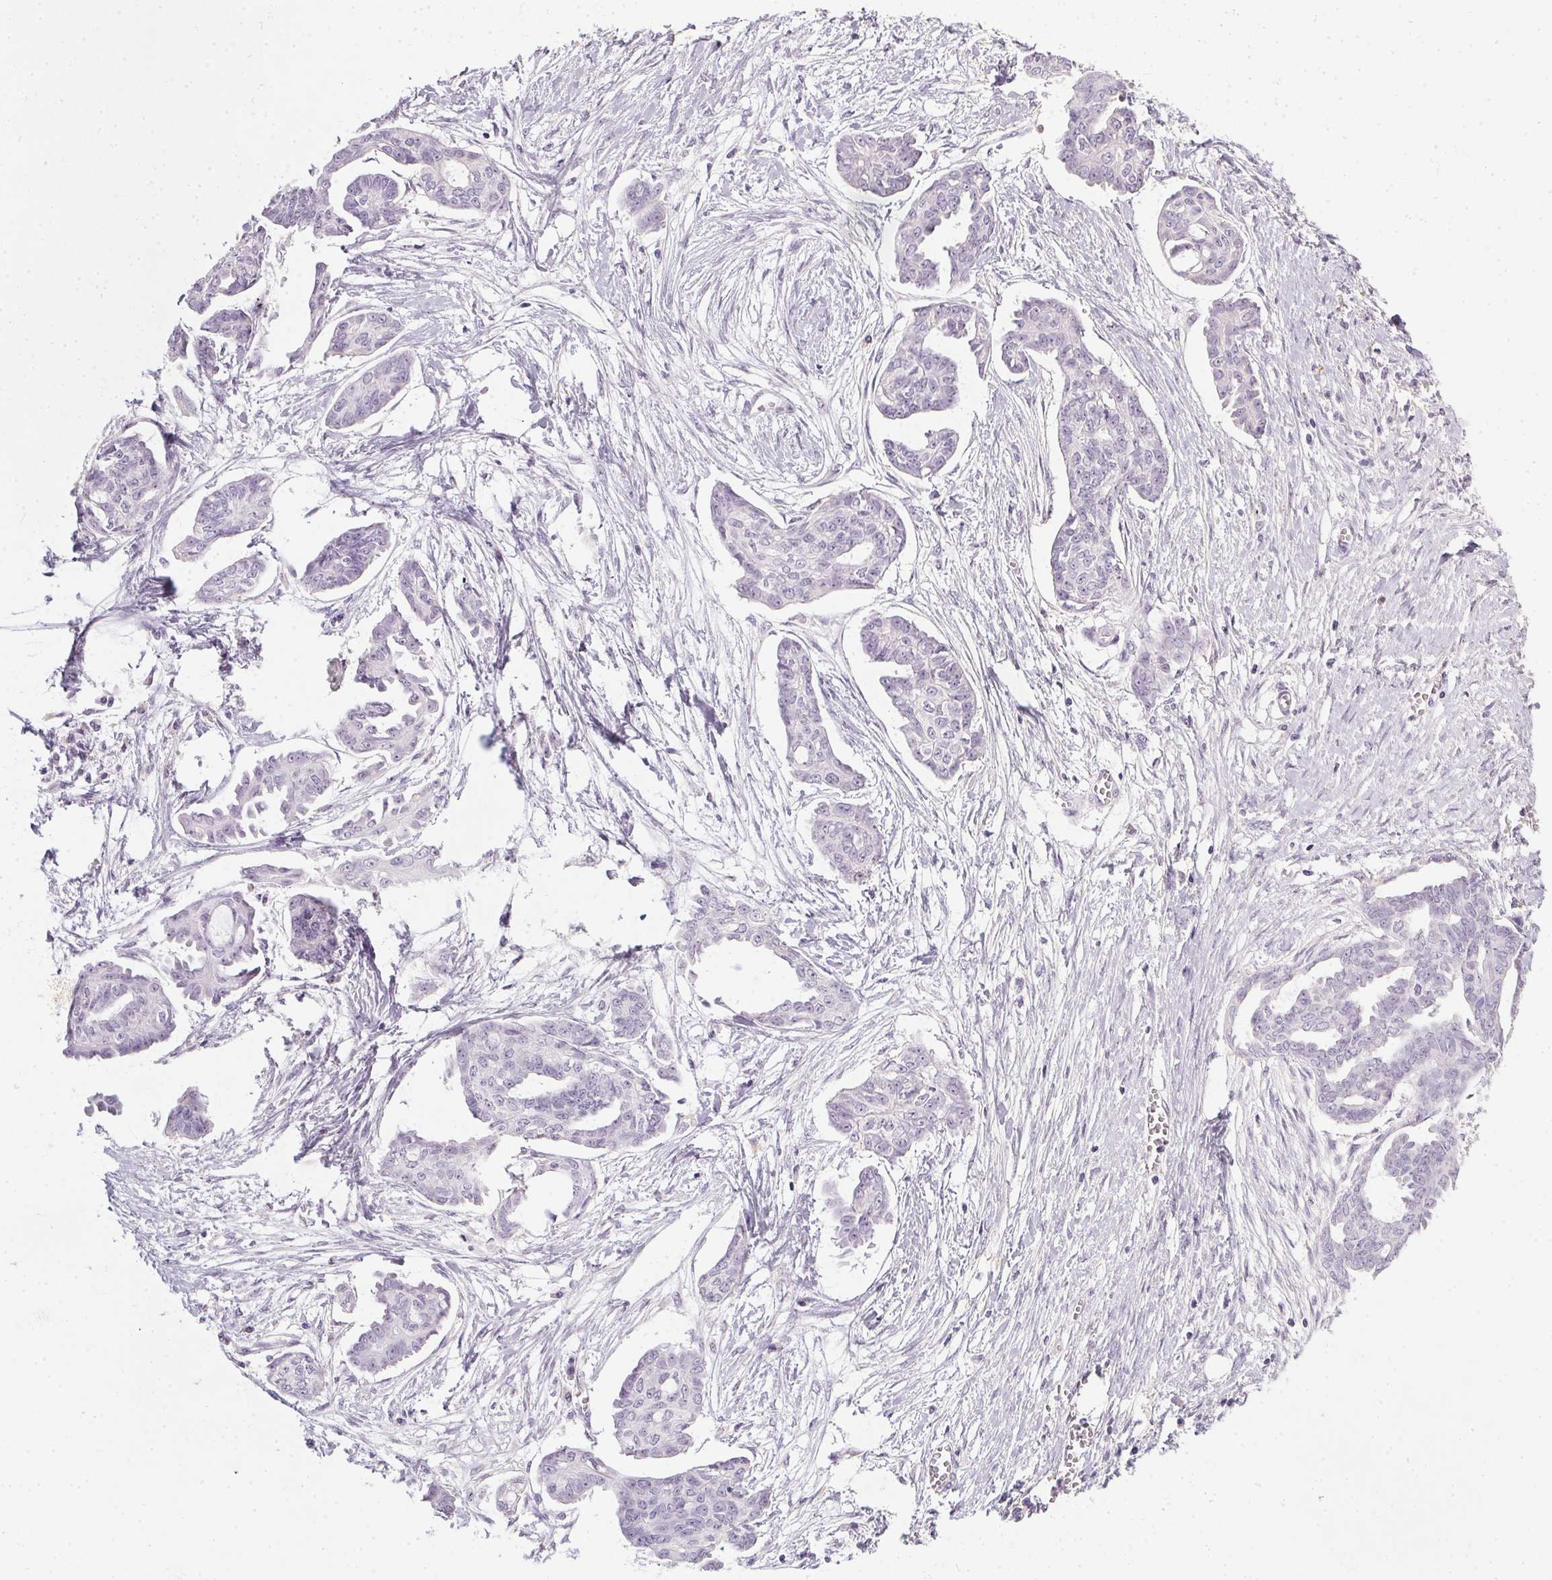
{"staining": {"intensity": "negative", "quantity": "none", "location": "none"}, "tissue": "ovarian cancer", "cell_type": "Tumor cells", "image_type": "cancer", "snomed": [{"axis": "morphology", "description": "Cystadenocarcinoma, serous, NOS"}, {"axis": "topography", "description": "Ovary"}], "caption": "Serous cystadenocarcinoma (ovarian) stained for a protein using immunohistochemistry (IHC) exhibits no expression tumor cells.", "gene": "TMEM72", "patient": {"sex": "female", "age": 71}}